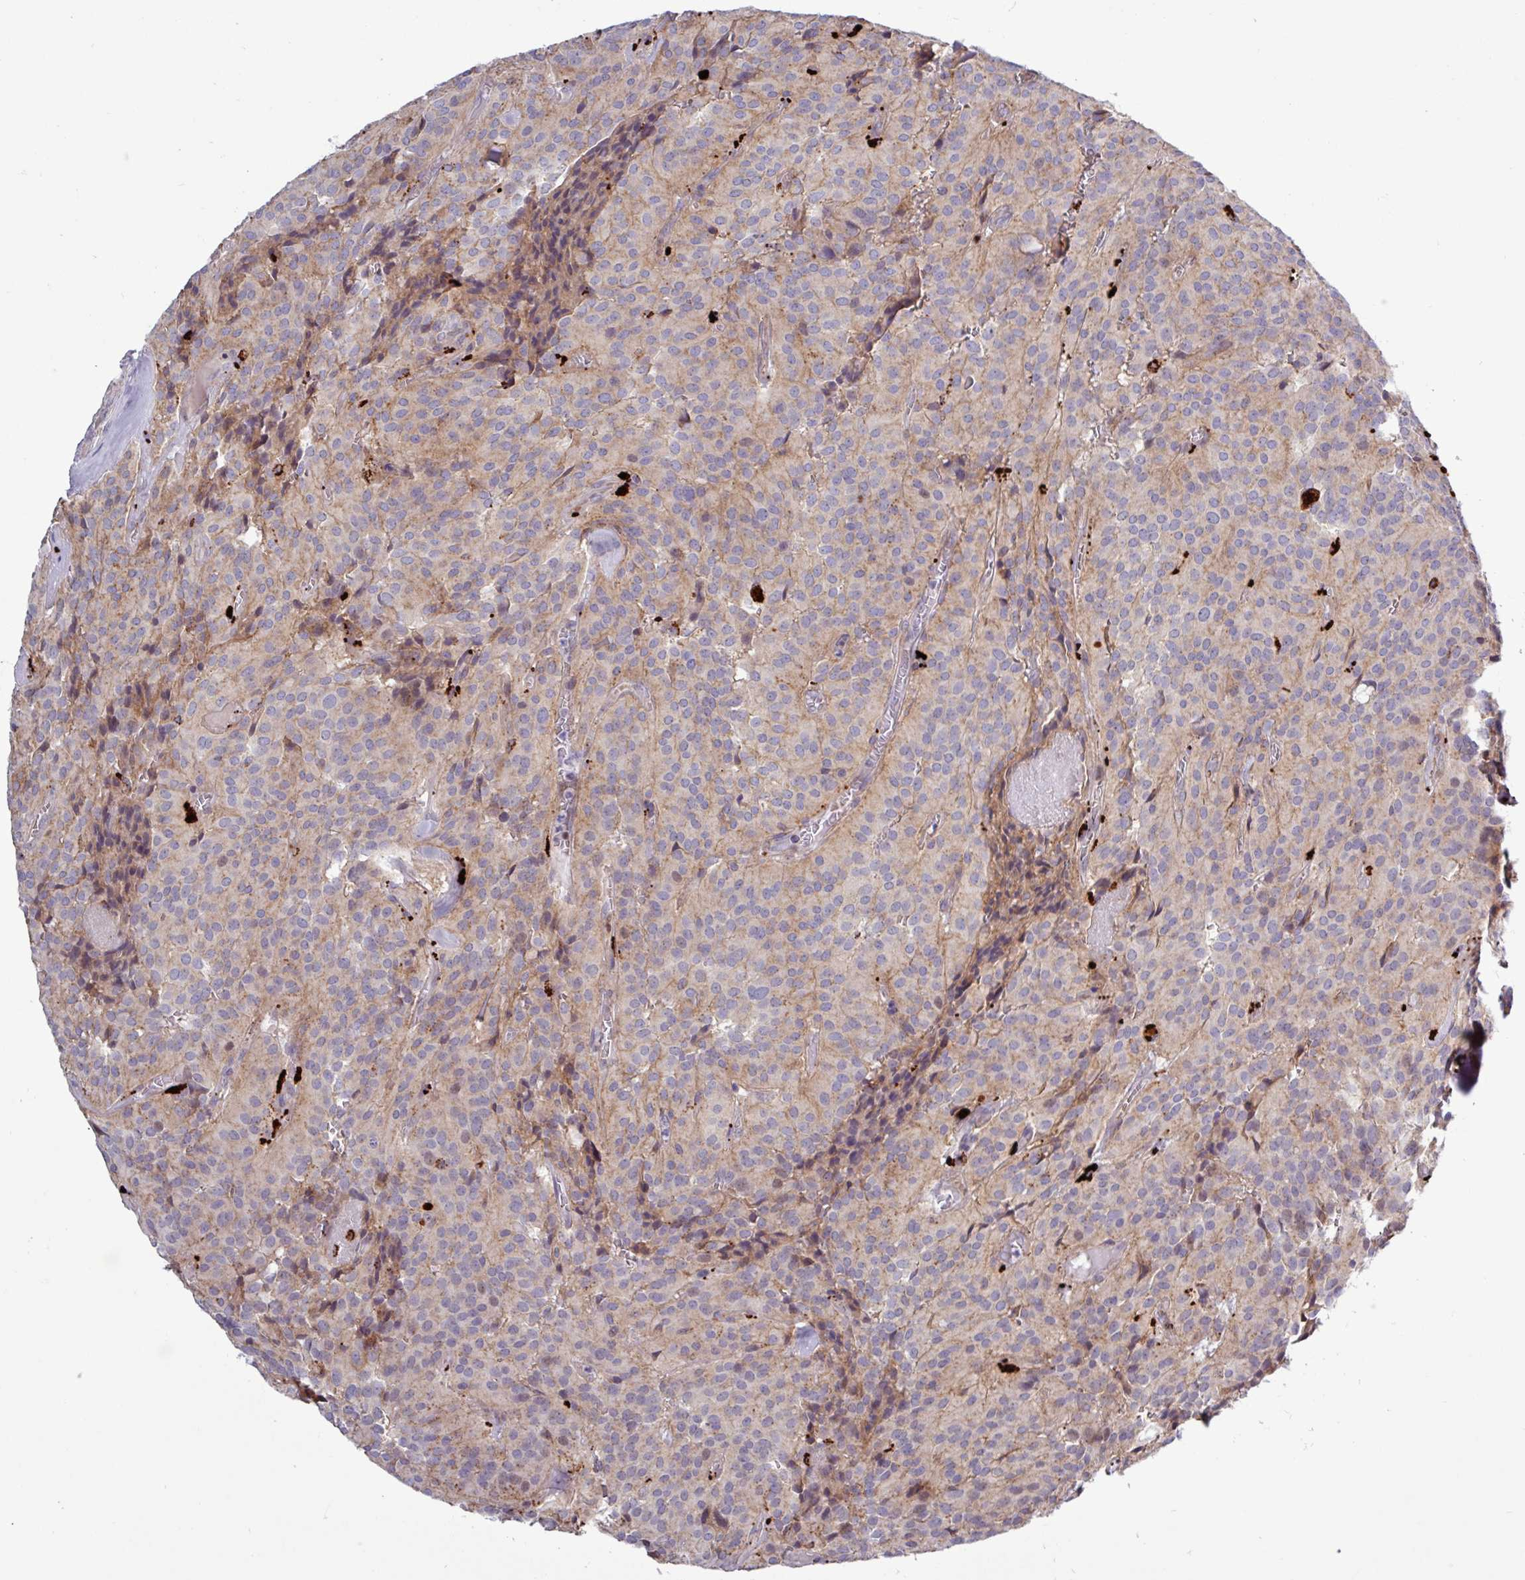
{"staining": {"intensity": "negative", "quantity": "none", "location": "none"}, "tissue": "glioma", "cell_type": "Tumor cells", "image_type": "cancer", "snomed": [{"axis": "morphology", "description": "Glioma, malignant, Low grade"}, {"axis": "topography", "description": "Brain"}], "caption": "High power microscopy micrograph of an immunohistochemistry (IHC) micrograph of glioma, revealing no significant expression in tumor cells. The staining was performed using DAB to visualize the protein expression in brown, while the nuclei were stained in blue with hematoxylin (Magnification: 20x).", "gene": "AMIGO2", "patient": {"sex": "male", "age": 42}}